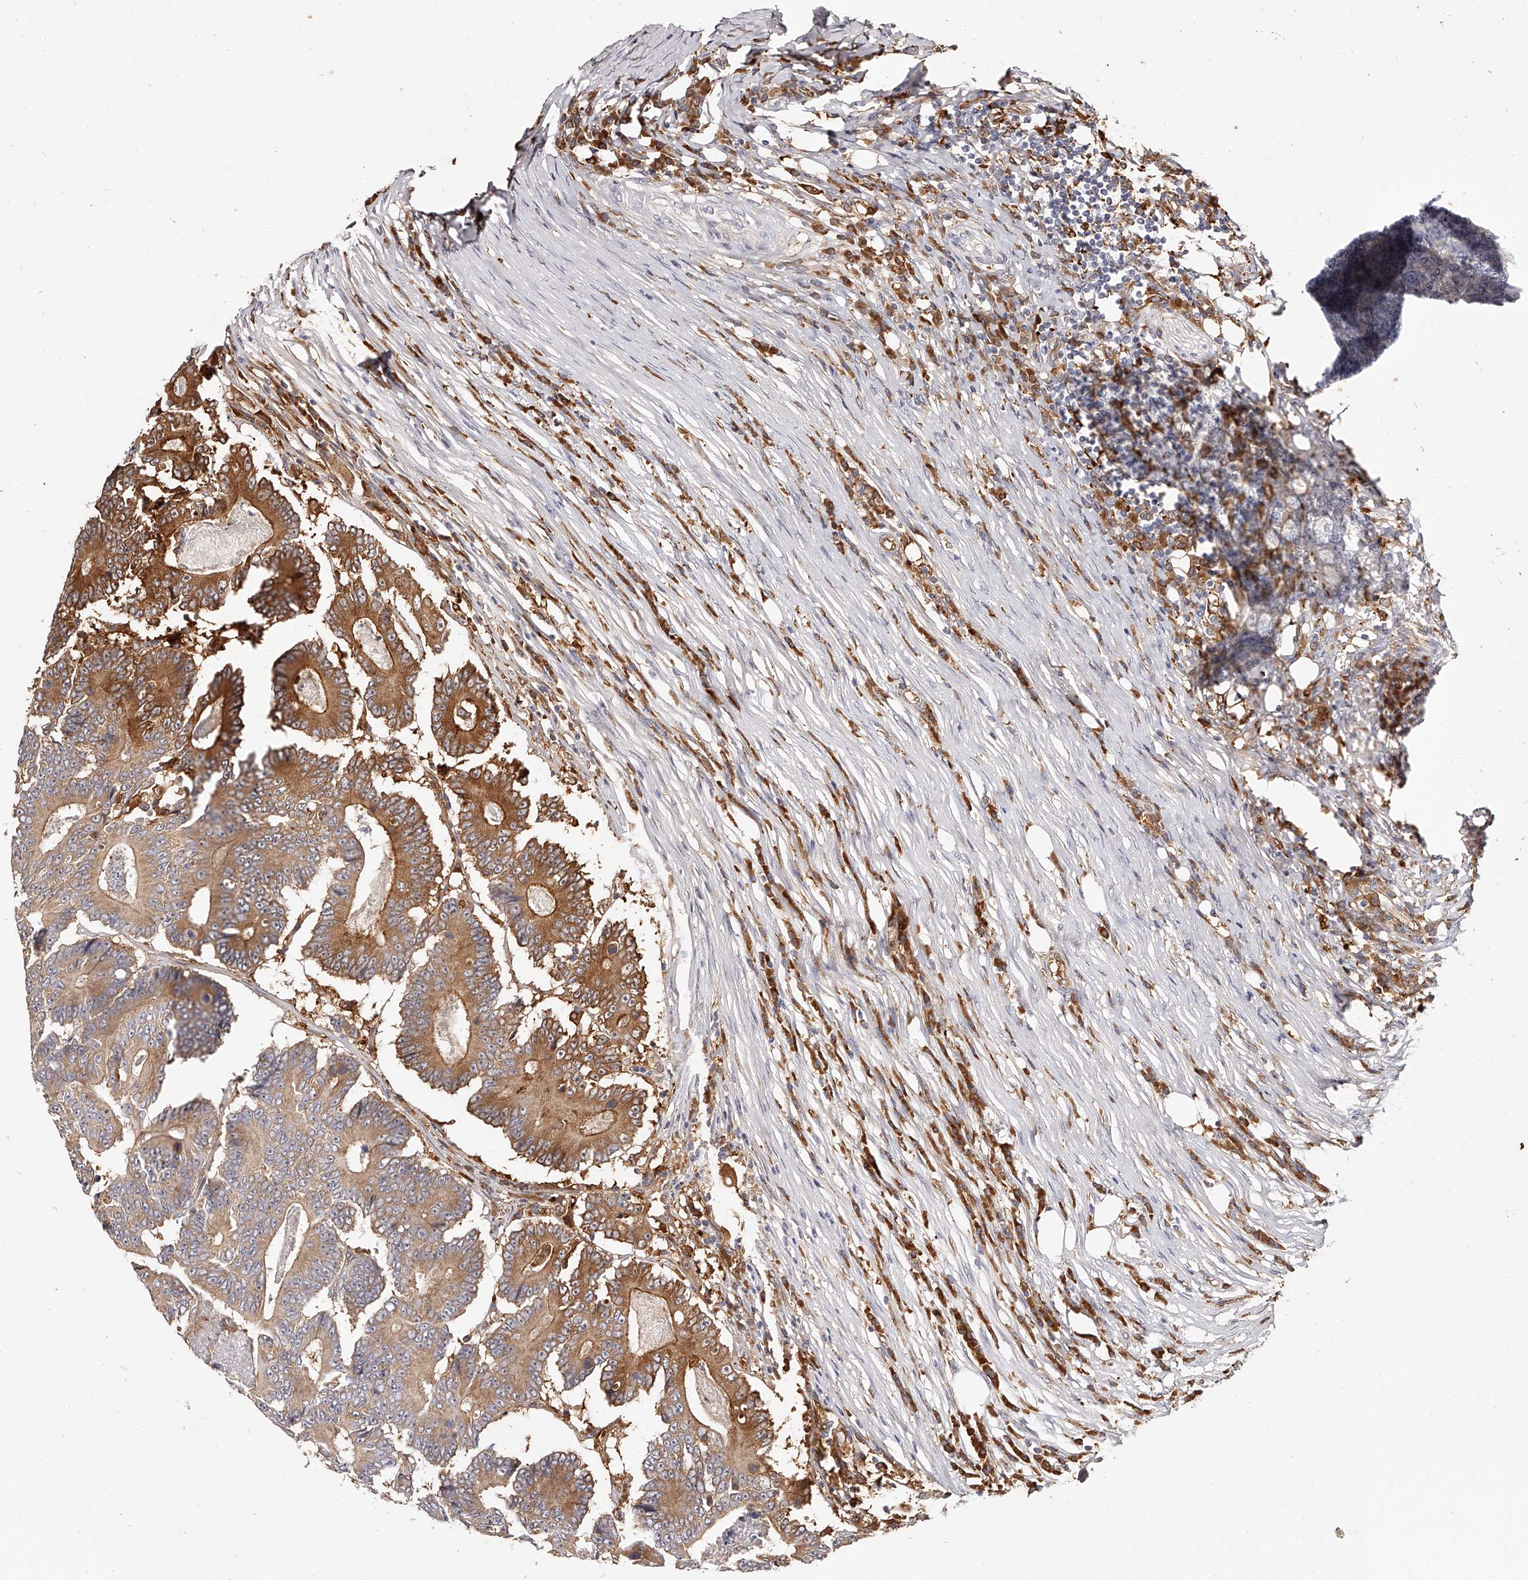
{"staining": {"intensity": "moderate", "quantity": "25%-75%", "location": "cytoplasmic/membranous"}, "tissue": "colorectal cancer", "cell_type": "Tumor cells", "image_type": "cancer", "snomed": [{"axis": "morphology", "description": "Adenocarcinoma, NOS"}, {"axis": "topography", "description": "Colon"}], "caption": "Protein staining of adenocarcinoma (colorectal) tissue demonstrates moderate cytoplasmic/membranous expression in approximately 25%-75% of tumor cells.", "gene": "LAP3", "patient": {"sex": "male", "age": 83}}